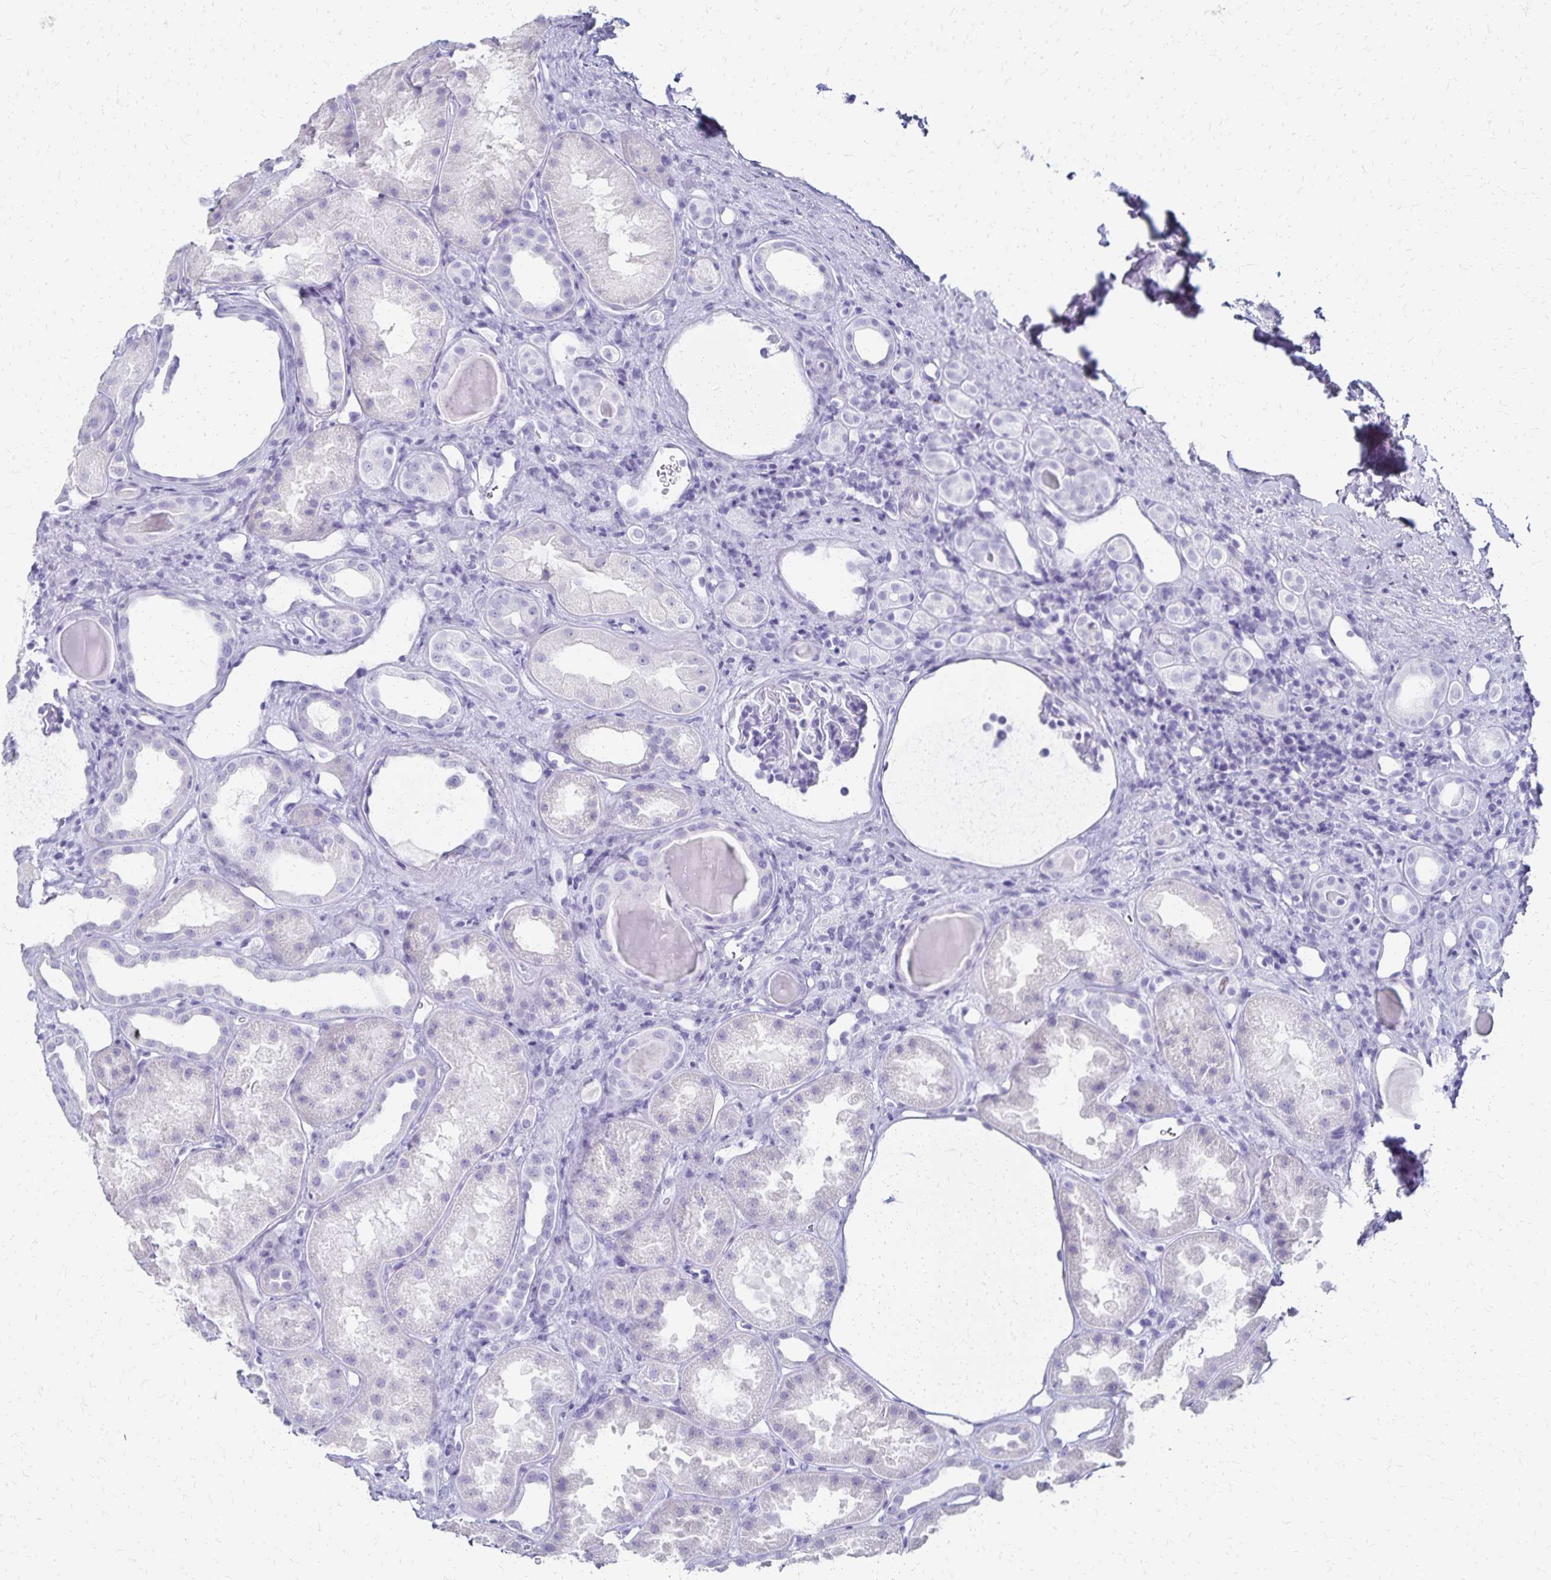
{"staining": {"intensity": "negative", "quantity": "none", "location": "none"}, "tissue": "kidney", "cell_type": "Cells in glomeruli", "image_type": "normal", "snomed": [{"axis": "morphology", "description": "Normal tissue, NOS"}, {"axis": "topography", "description": "Kidney"}], "caption": "Cells in glomeruli show no significant expression in normal kidney. (IHC, brightfield microscopy, high magnification).", "gene": "GIP", "patient": {"sex": "male", "age": 61}}